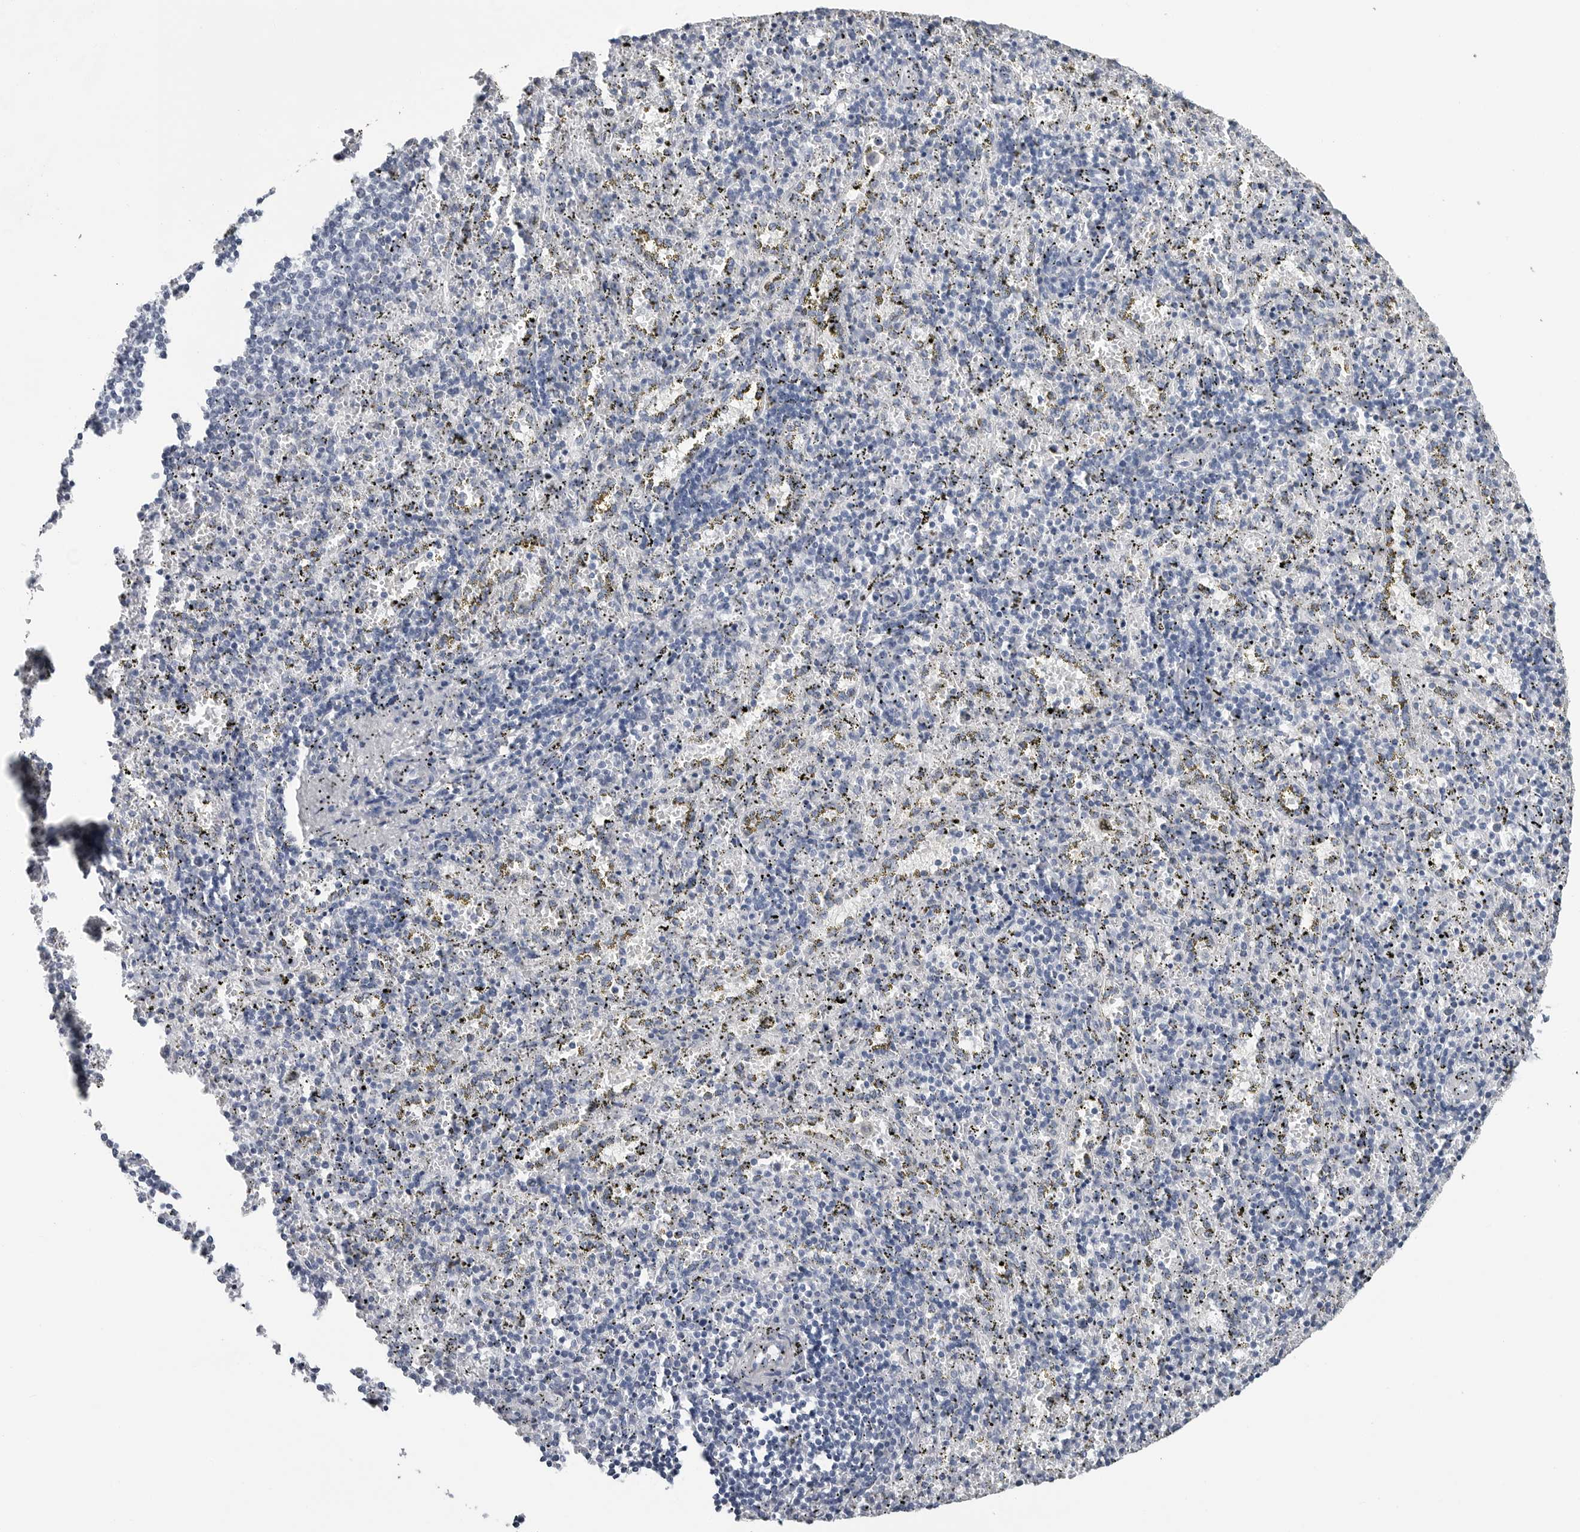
{"staining": {"intensity": "negative", "quantity": "none", "location": "none"}, "tissue": "spleen", "cell_type": "Cells in red pulp", "image_type": "normal", "snomed": [{"axis": "morphology", "description": "Normal tissue, NOS"}, {"axis": "topography", "description": "Spleen"}], "caption": "IHC image of benign spleen: human spleen stained with DAB (3,3'-diaminobenzidine) reveals no significant protein staining in cells in red pulp.", "gene": "CSH1", "patient": {"sex": "male", "age": 11}}